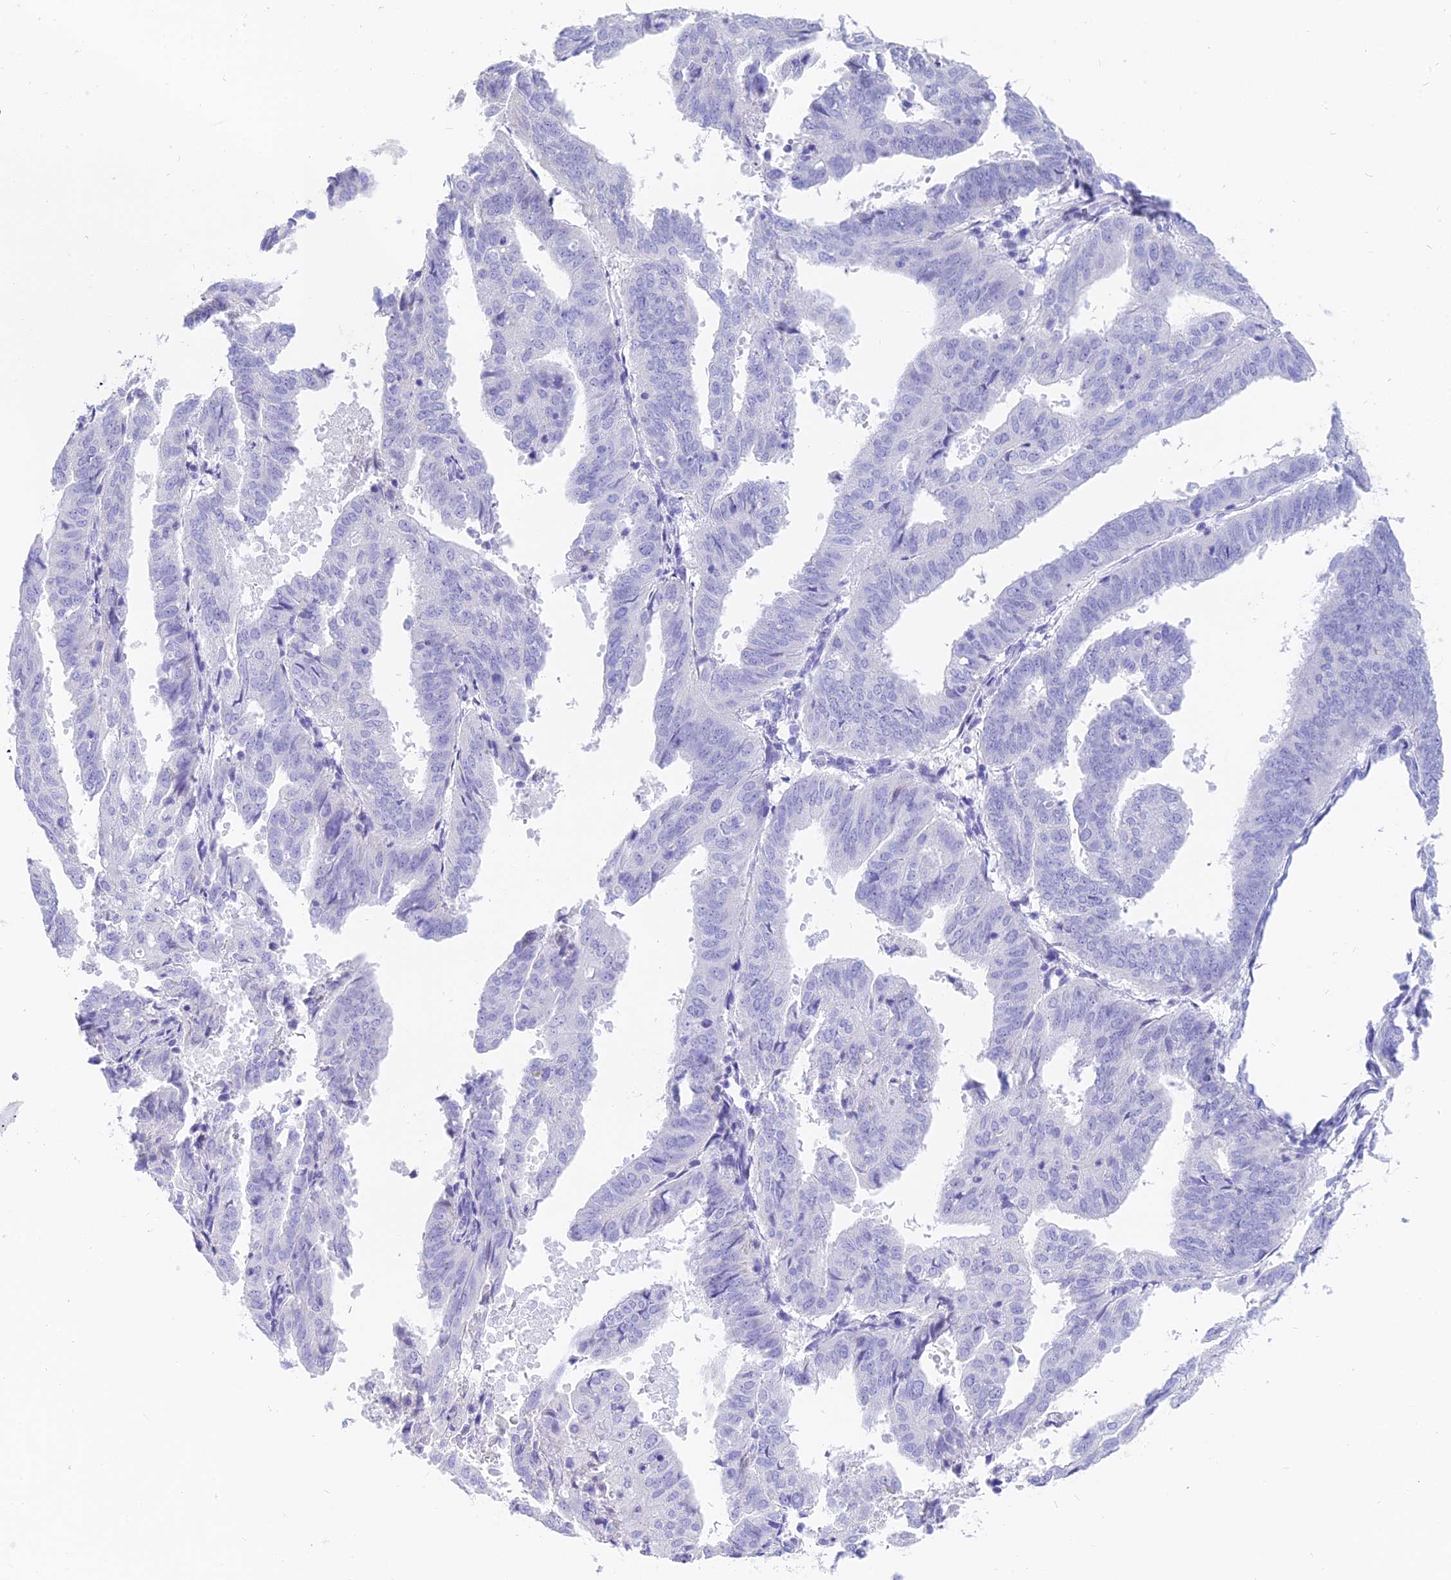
{"staining": {"intensity": "negative", "quantity": "none", "location": "none"}, "tissue": "endometrial cancer", "cell_type": "Tumor cells", "image_type": "cancer", "snomed": [{"axis": "morphology", "description": "Adenocarcinoma, NOS"}, {"axis": "topography", "description": "Uterus"}], "caption": "DAB immunohistochemical staining of endometrial cancer (adenocarcinoma) shows no significant staining in tumor cells. (Brightfield microscopy of DAB immunohistochemistry (IHC) at high magnification).", "gene": "SLC36A2", "patient": {"sex": "female", "age": 77}}